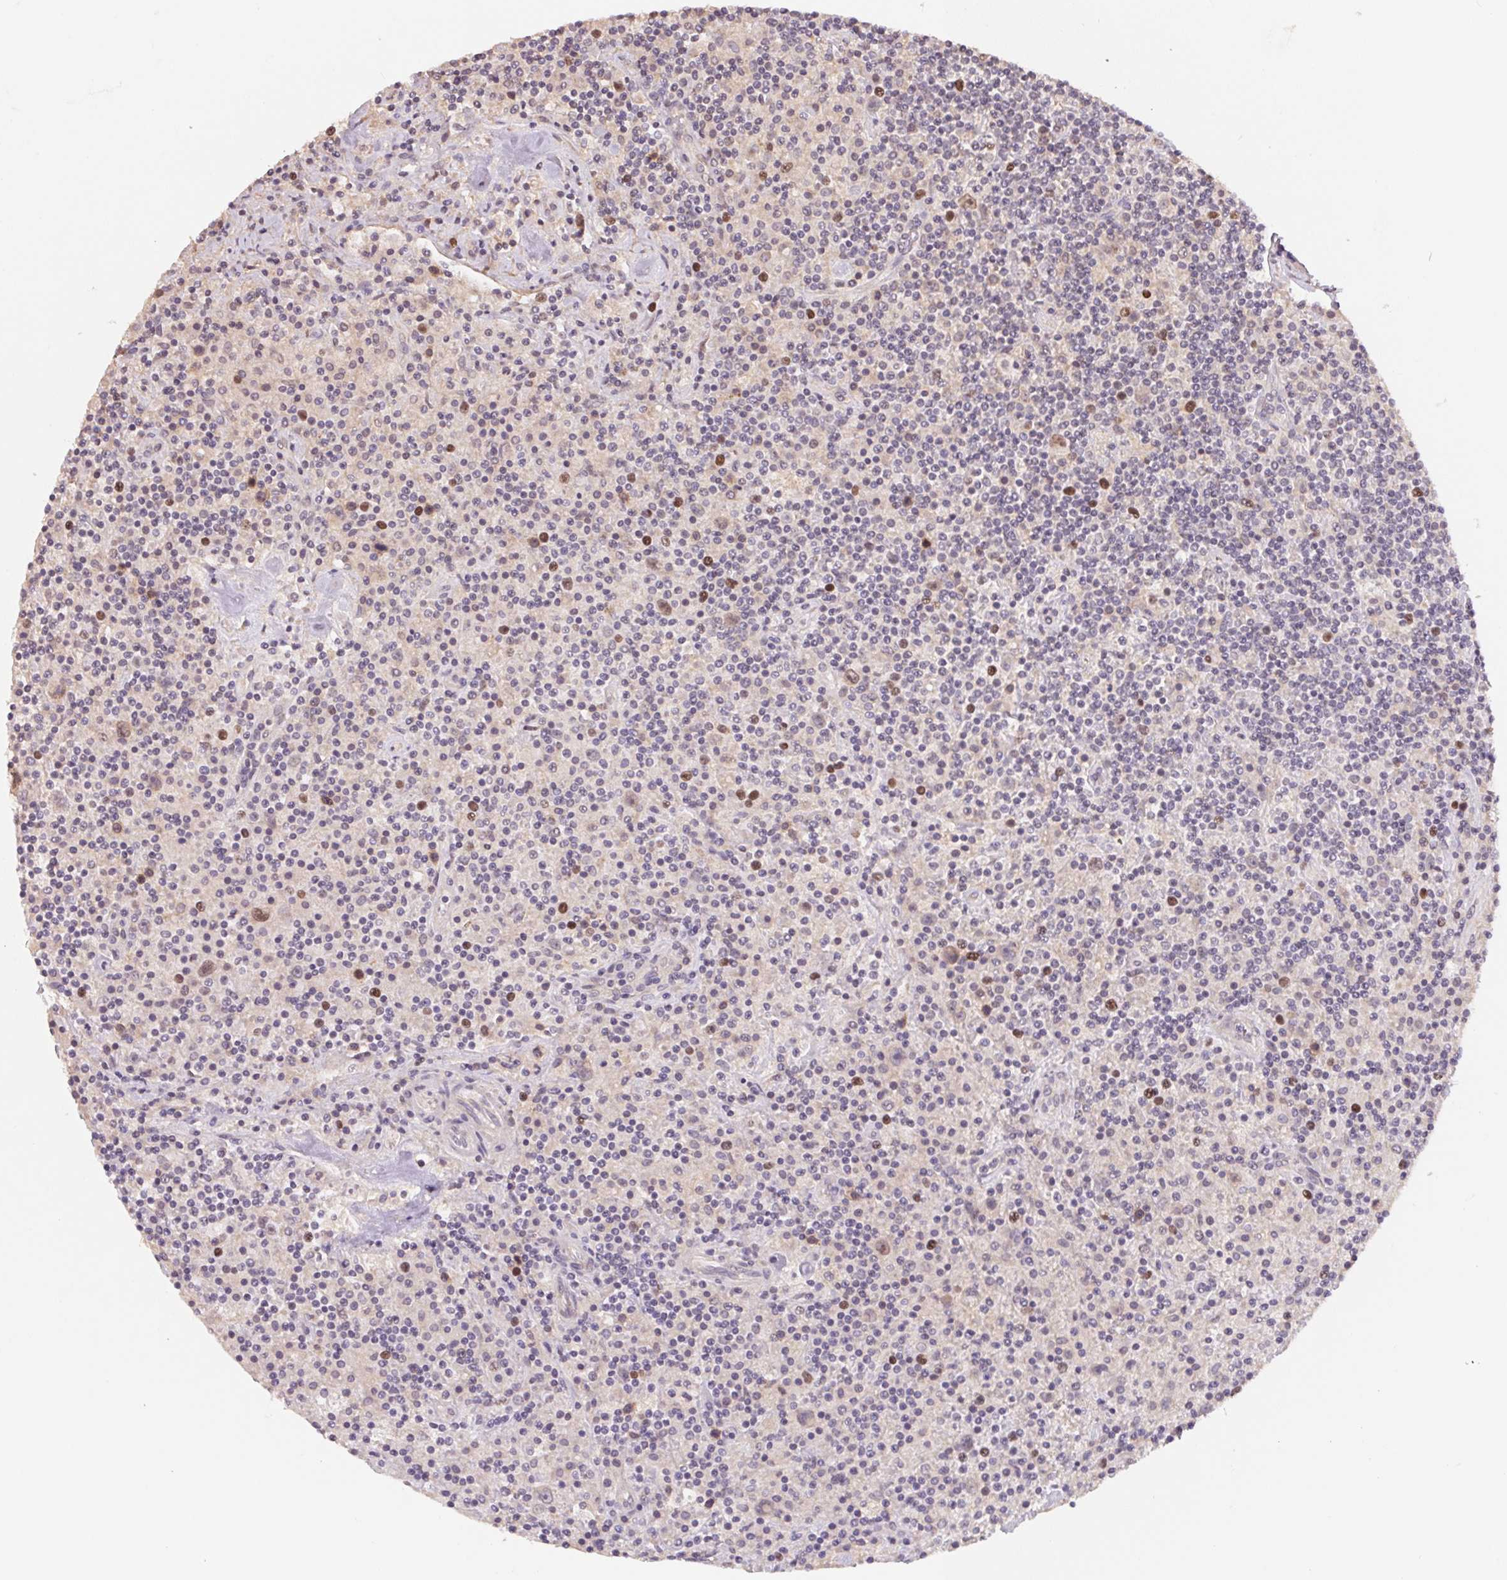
{"staining": {"intensity": "weak", "quantity": "25%-75%", "location": "nuclear"}, "tissue": "lymphoma", "cell_type": "Tumor cells", "image_type": "cancer", "snomed": [{"axis": "morphology", "description": "Hodgkin's disease, NOS"}, {"axis": "topography", "description": "Lymph node"}], "caption": "Brown immunohistochemical staining in Hodgkin's disease demonstrates weak nuclear expression in about 25%-75% of tumor cells.", "gene": "KIFC1", "patient": {"sex": "male", "age": 70}}